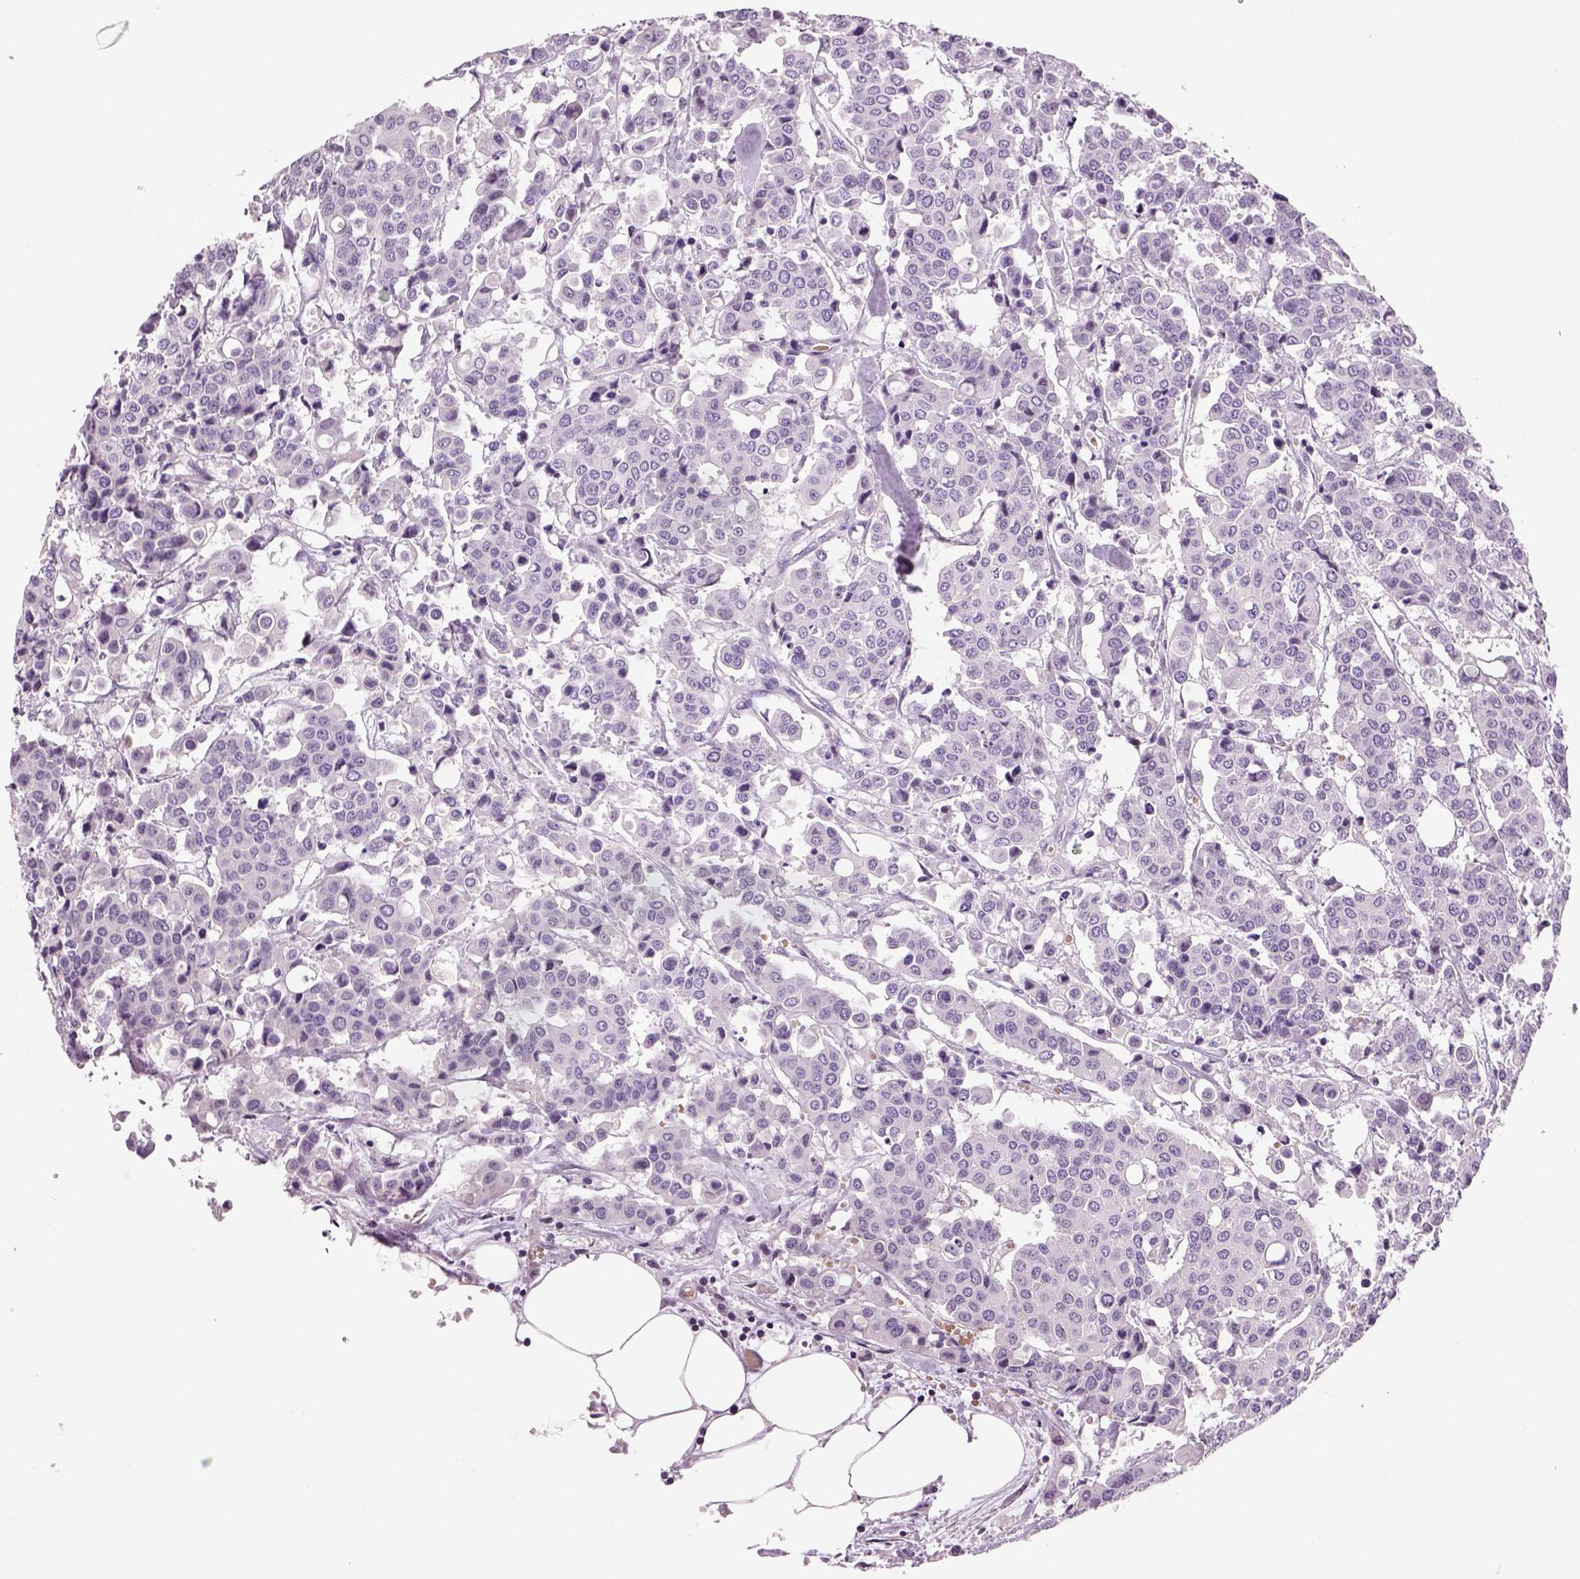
{"staining": {"intensity": "negative", "quantity": "none", "location": "none"}, "tissue": "carcinoid", "cell_type": "Tumor cells", "image_type": "cancer", "snomed": [{"axis": "morphology", "description": "Carcinoid, malignant, NOS"}, {"axis": "topography", "description": "Colon"}], "caption": "Immunohistochemistry image of human carcinoid stained for a protein (brown), which displays no staining in tumor cells.", "gene": "TSPAN7", "patient": {"sex": "male", "age": 81}}